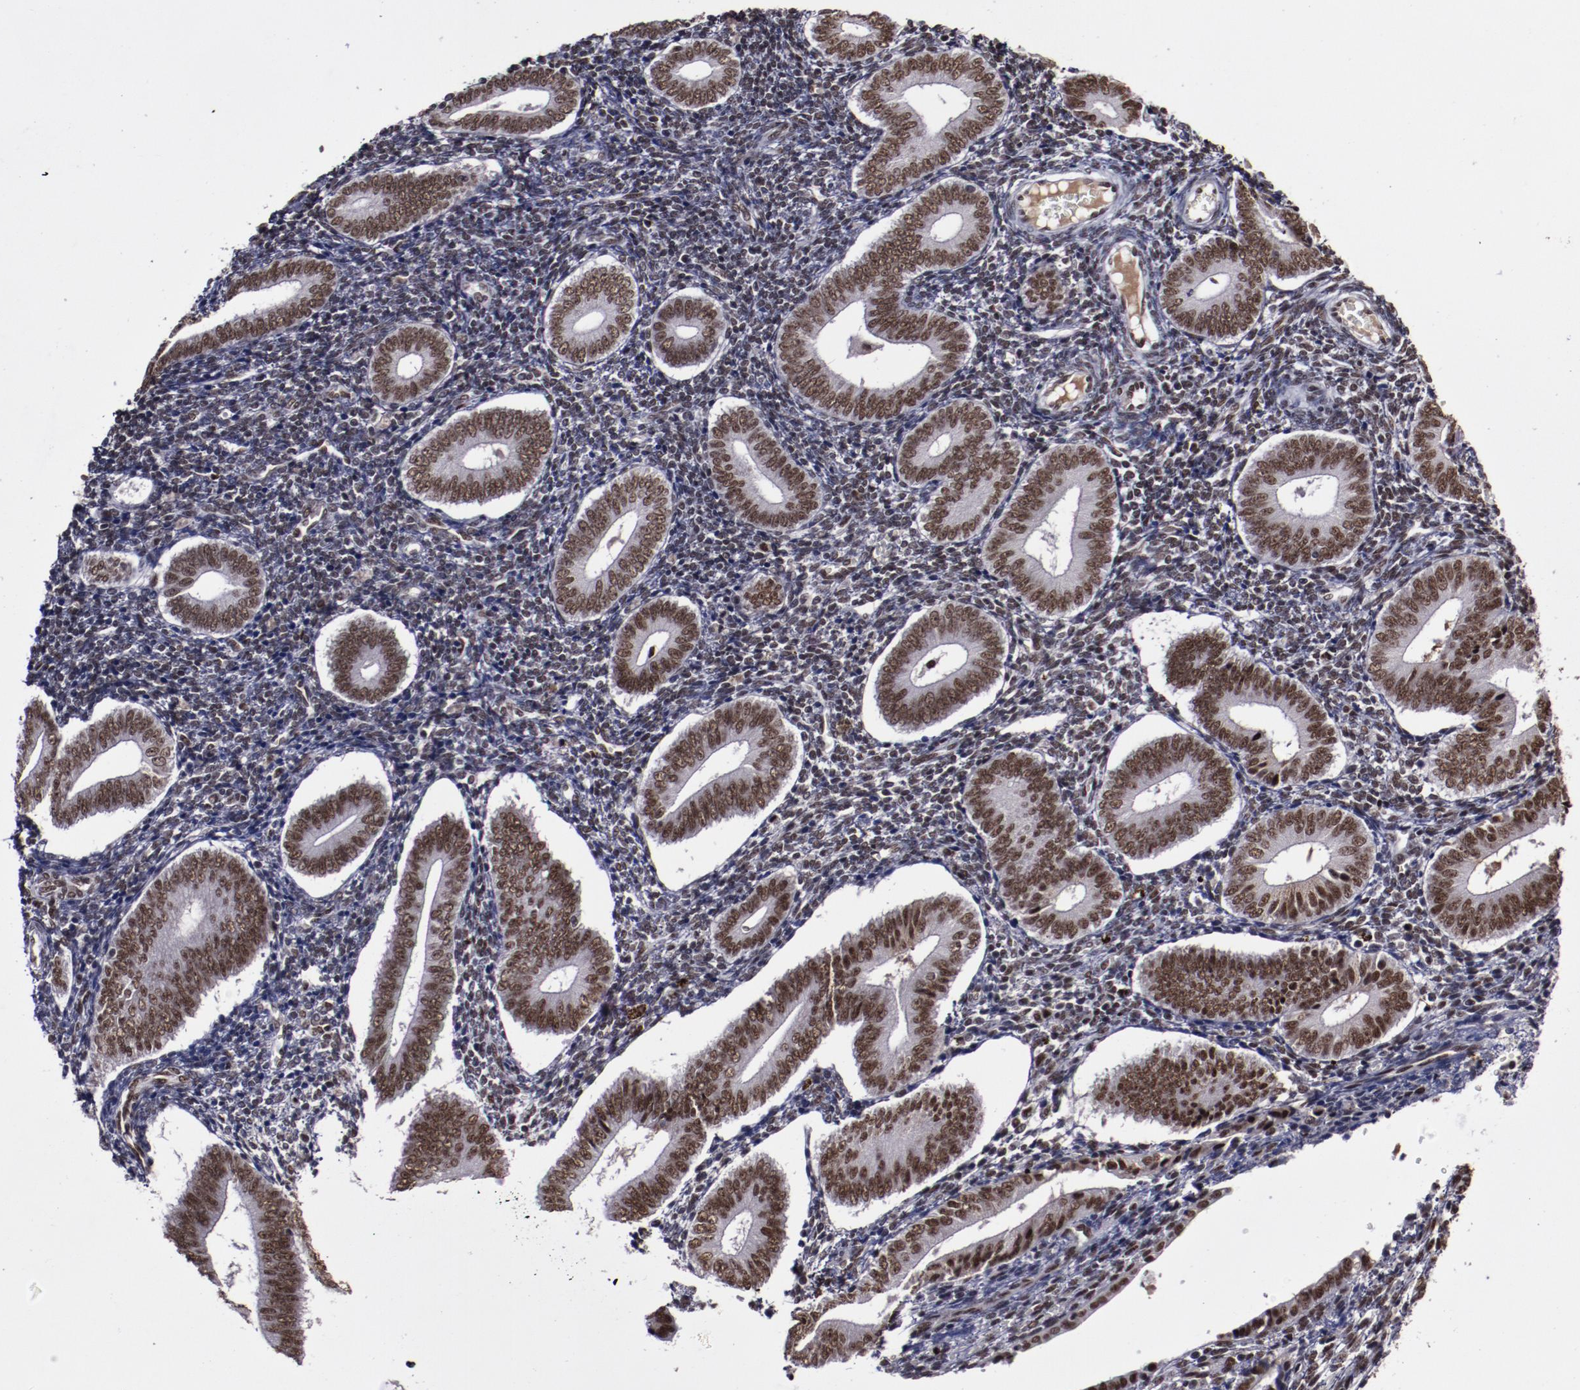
{"staining": {"intensity": "moderate", "quantity": ">75%", "location": "nuclear"}, "tissue": "endometrium", "cell_type": "Cells in endometrial stroma", "image_type": "normal", "snomed": [{"axis": "morphology", "description": "Normal tissue, NOS"}, {"axis": "topography", "description": "Uterus"}, {"axis": "topography", "description": "Endometrium"}], "caption": "Brown immunohistochemical staining in normal endometrium shows moderate nuclear staining in approximately >75% of cells in endometrial stroma.", "gene": "ERH", "patient": {"sex": "female", "age": 33}}